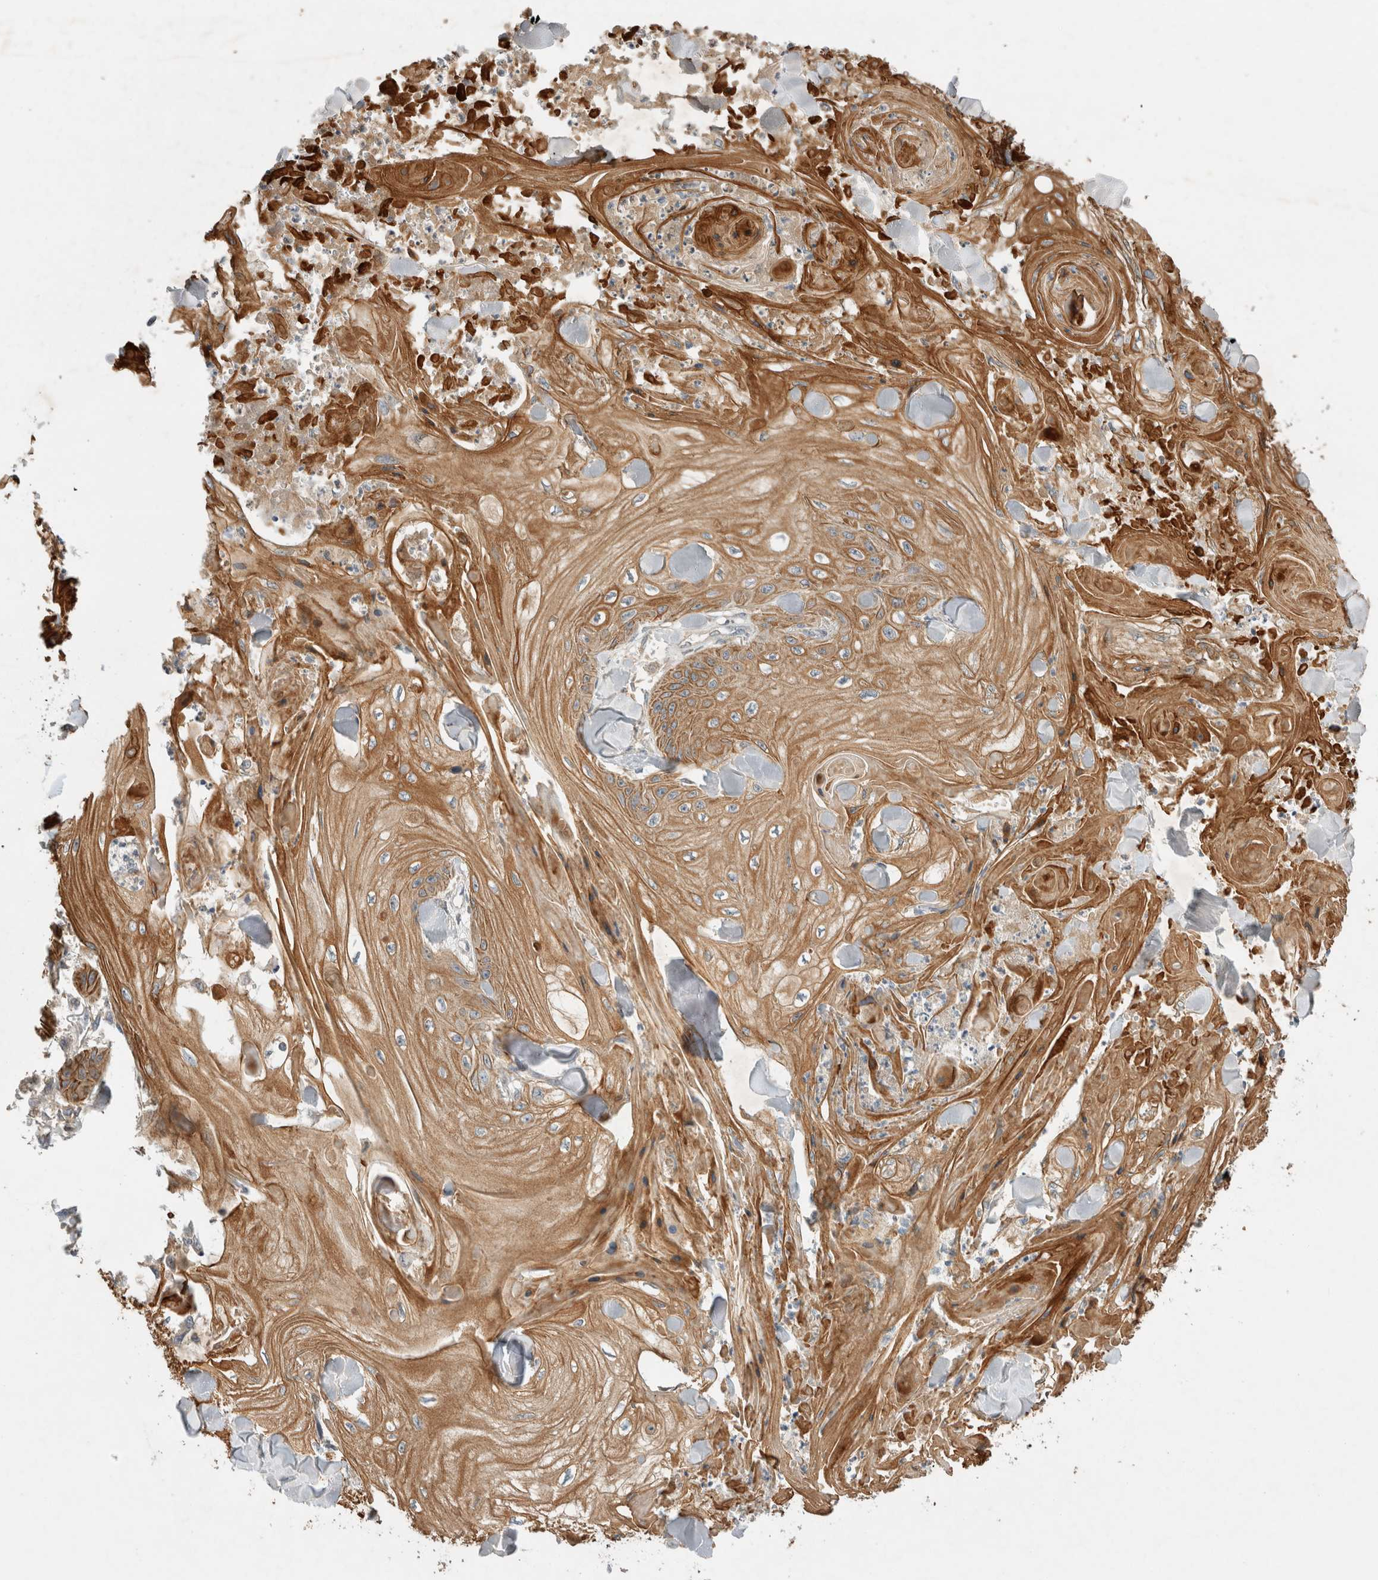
{"staining": {"intensity": "moderate", "quantity": ">75%", "location": "cytoplasmic/membranous"}, "tissue": "skin cancer", "cell_type": "Tumor cells", "image_type": "cancer", "snomed": [{"axis": "morphology", "description": "Squamous cell carcinoma, NOS"}, {"axis": "topography", "description": "Skin"}], "caption": "Immunohistochemical staining of human squamous cell carcinoma (skin) shows moderate cytoplasmic/membranous protein expression in approximately >75% of tumor cells.", "gene": "ARMC9", "patient": {"sex": "male", "age": 74}}